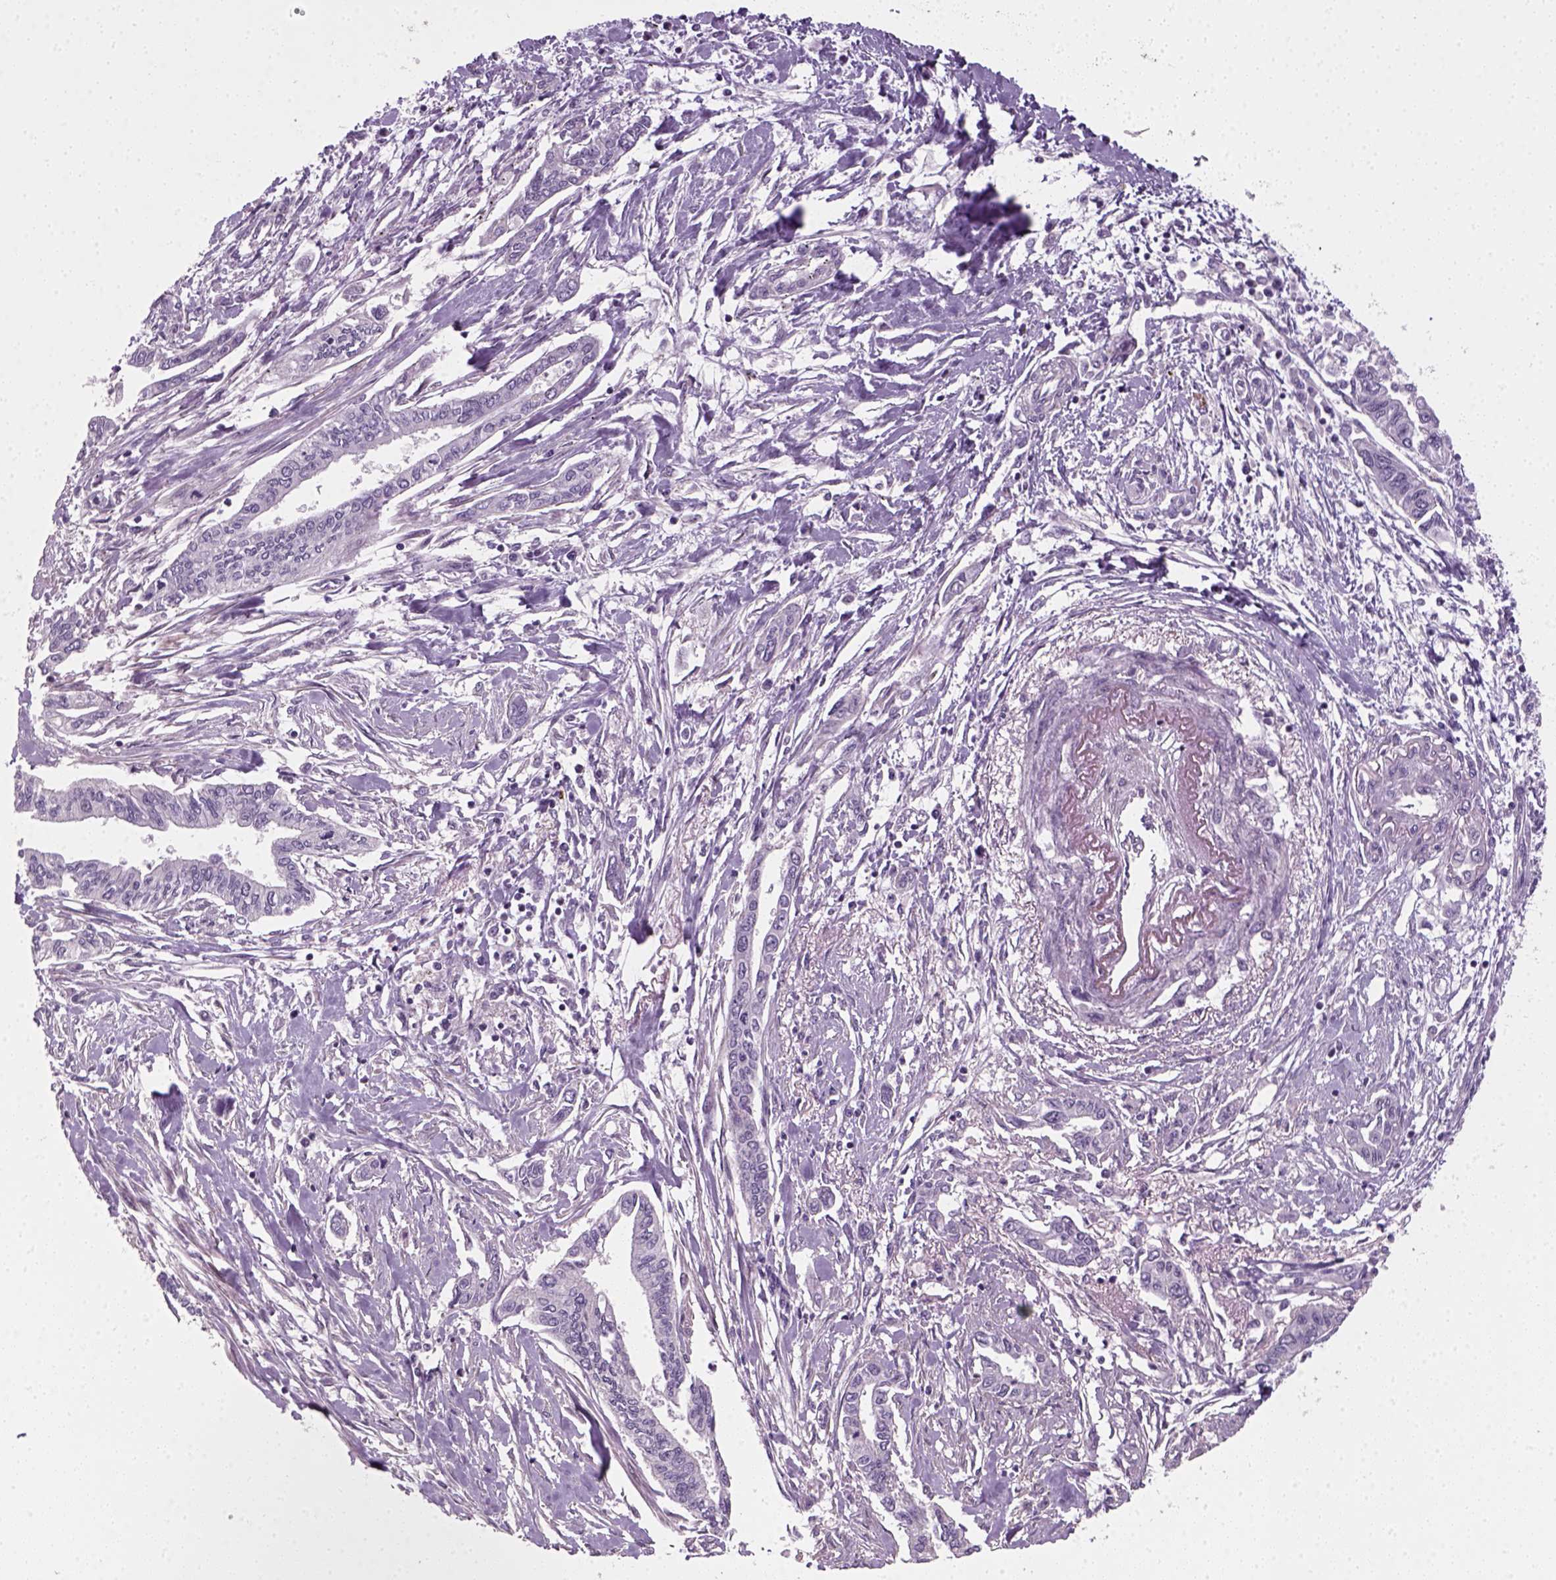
{"staining": {"intensity": "negative", "quantity": "none", "location": "none"}, "tissue": "pancreatic cancer", "cell_type": "Tumor cells", "image_type": "cancer", "snomed": [{"axis": "morphology", "description": "Adenocarcinoma, NOS"}, {"axis": "topography", "description": "Pancreas"}], "caption": "An IHC image of pancreatic cancer (adenocarcinoma) is shown. There is no staining in tumor cells of pancreatic cancer (adenocarcinoma).", "gene": "ELOVL3", "patient": {"sex": "male", "age": 60}}